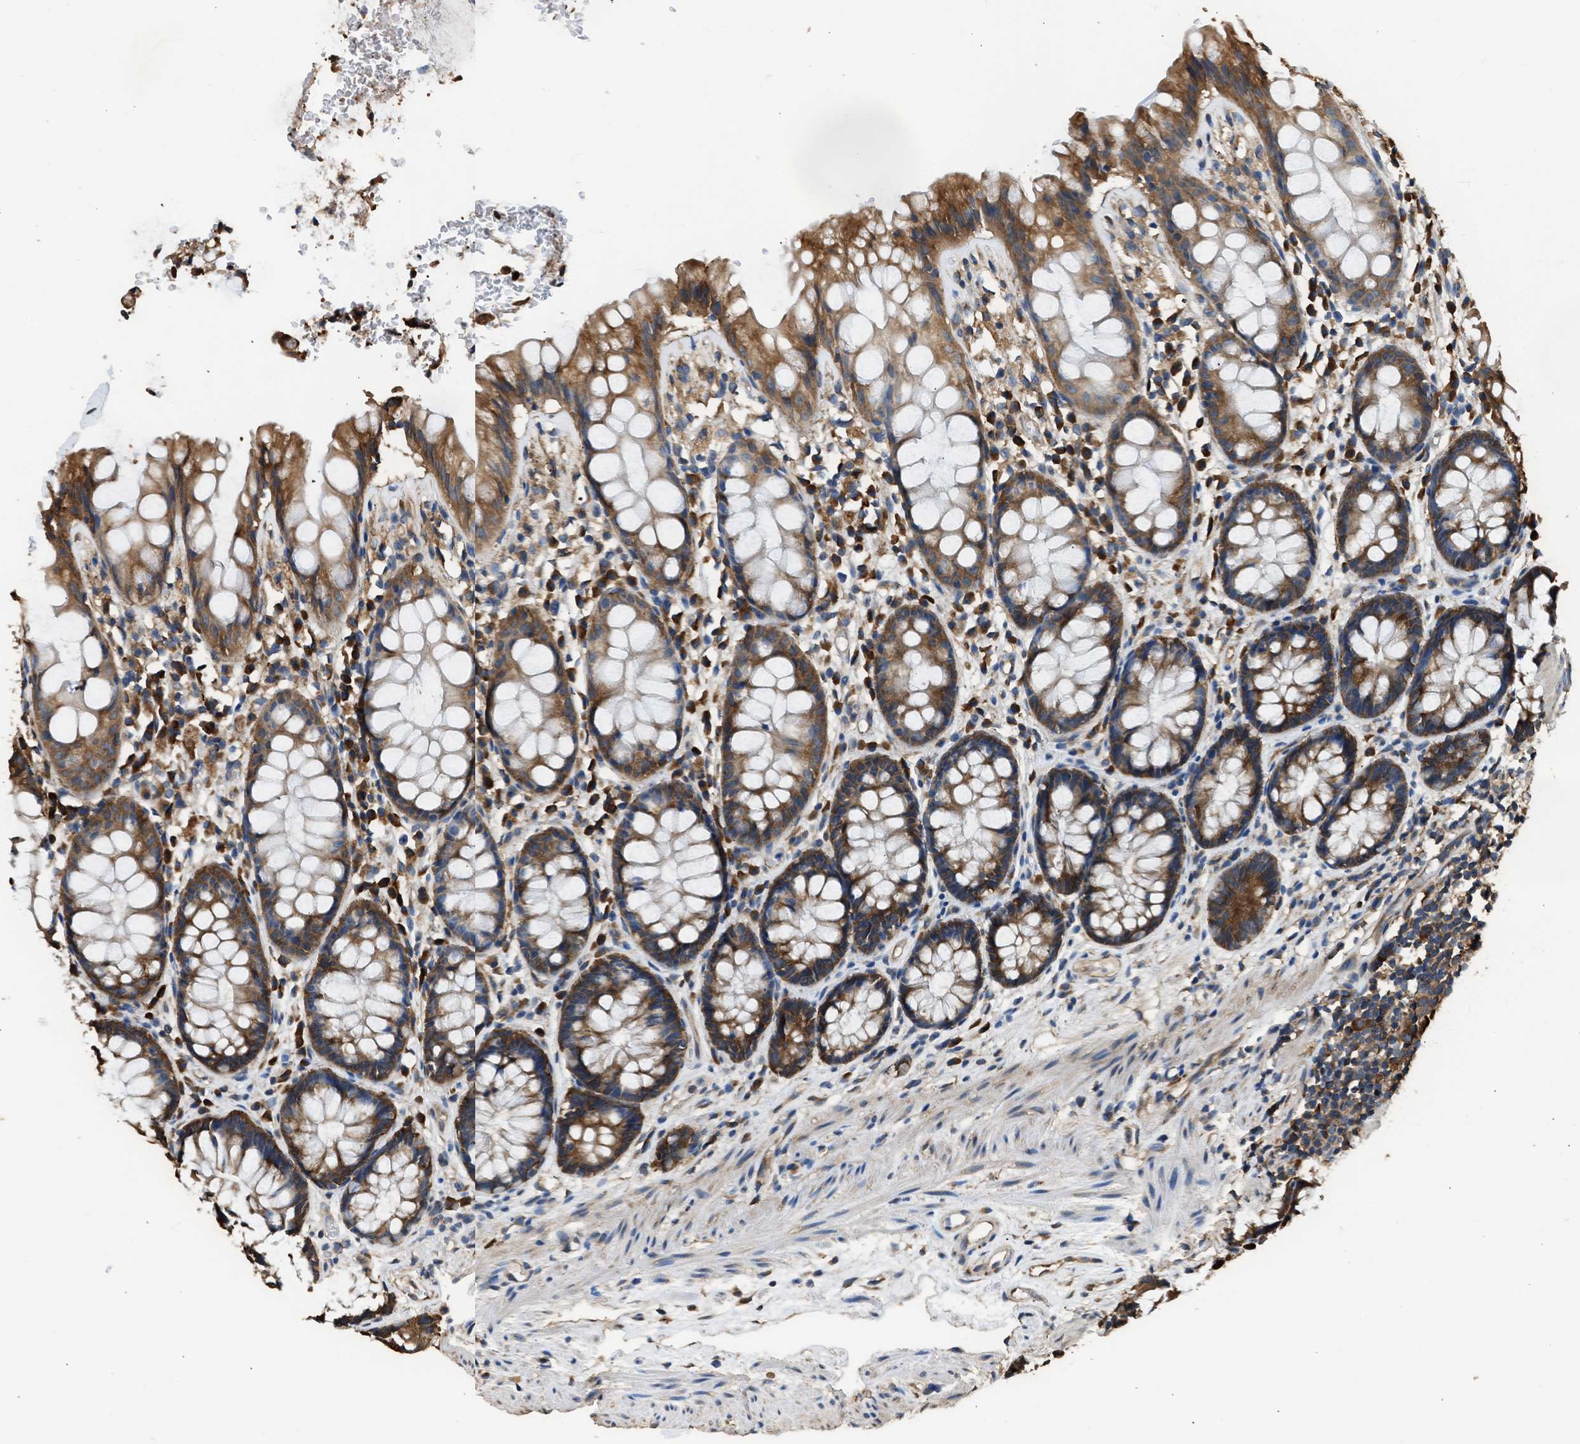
{"staining": {"intensity": "moderate", "quantity": ">75%", "location": "cytoplasmic/membranous"}, "tissue": "rectum", "cell_type": "Glandular cells", "image_type": "normal", "snomed": [{"axis": "morphology", "description": "Normal tissue, NOS"}, {"axis": "topography", "description": "Rectum"}], "caption": "About >75% of glandular cells in unremarkable human rectum show moderate cytoplasmic/membranous protein expression as visualized by brown immunohistochemical staining.", "gene": "SLC36A4", "patient": {"sex": "male", "age": 64}}